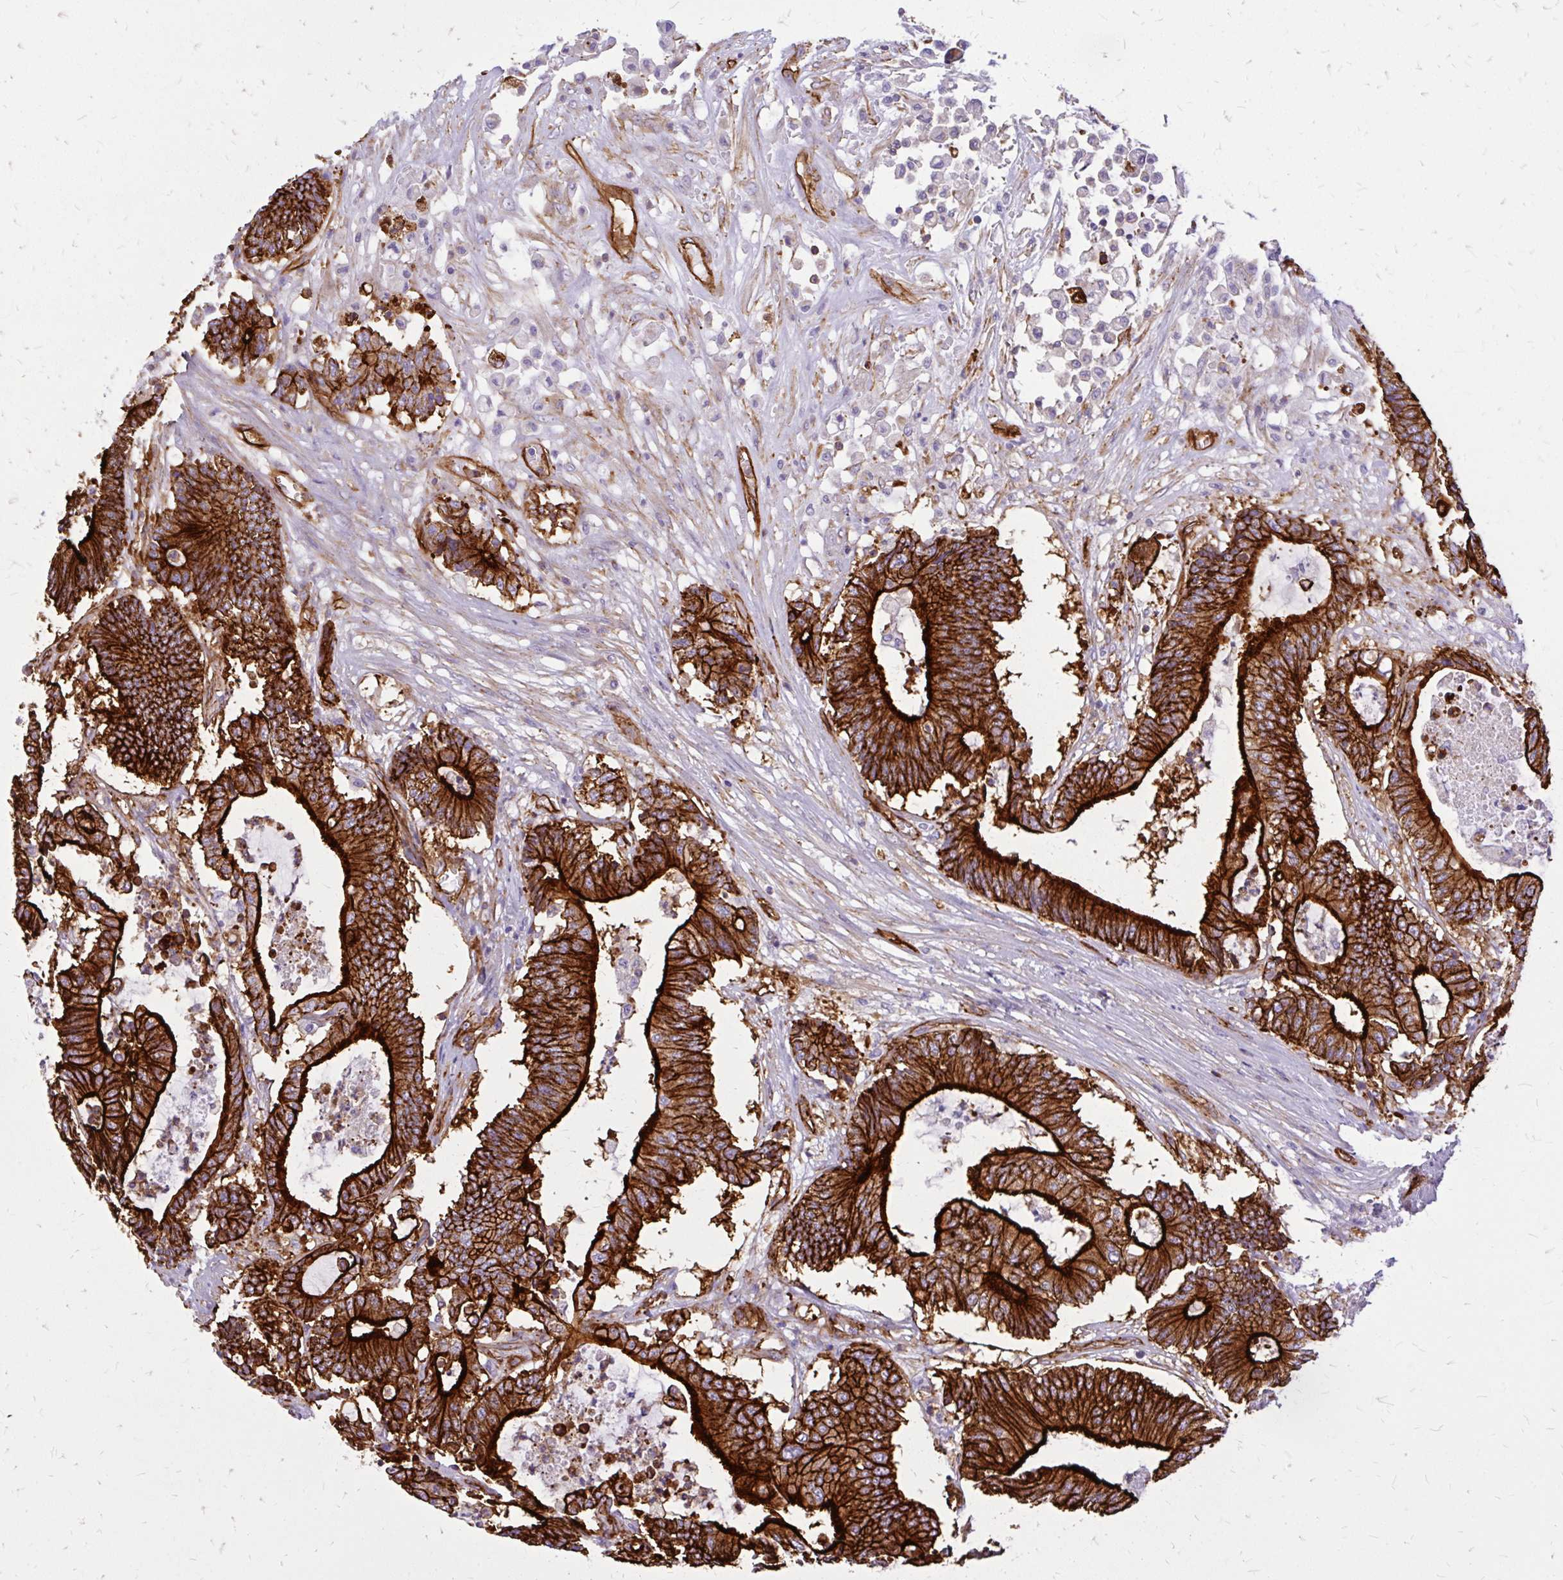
{"staining": {"intensity": "strong", "quantity": ">75%", "location": "cytoplasmic/membranous"}, "tissue": "colorectal cancer", "cell_type": "Tumor cells", "image_type": "cancer", "snomed": [{"axis": "morphology", "description": "Adenocarcinoma, NOS"}, {"axis": "topography", "description": "Colon"}], "caption": "This is a photomicrograph of immunohistochemistry staining of colorectal cancer, which shows strong positivity in the cytoplasmic/membranous of tumor cells.", "gene": "MAP1LC3B", "patient": {"sex": "female", "age": 84}}